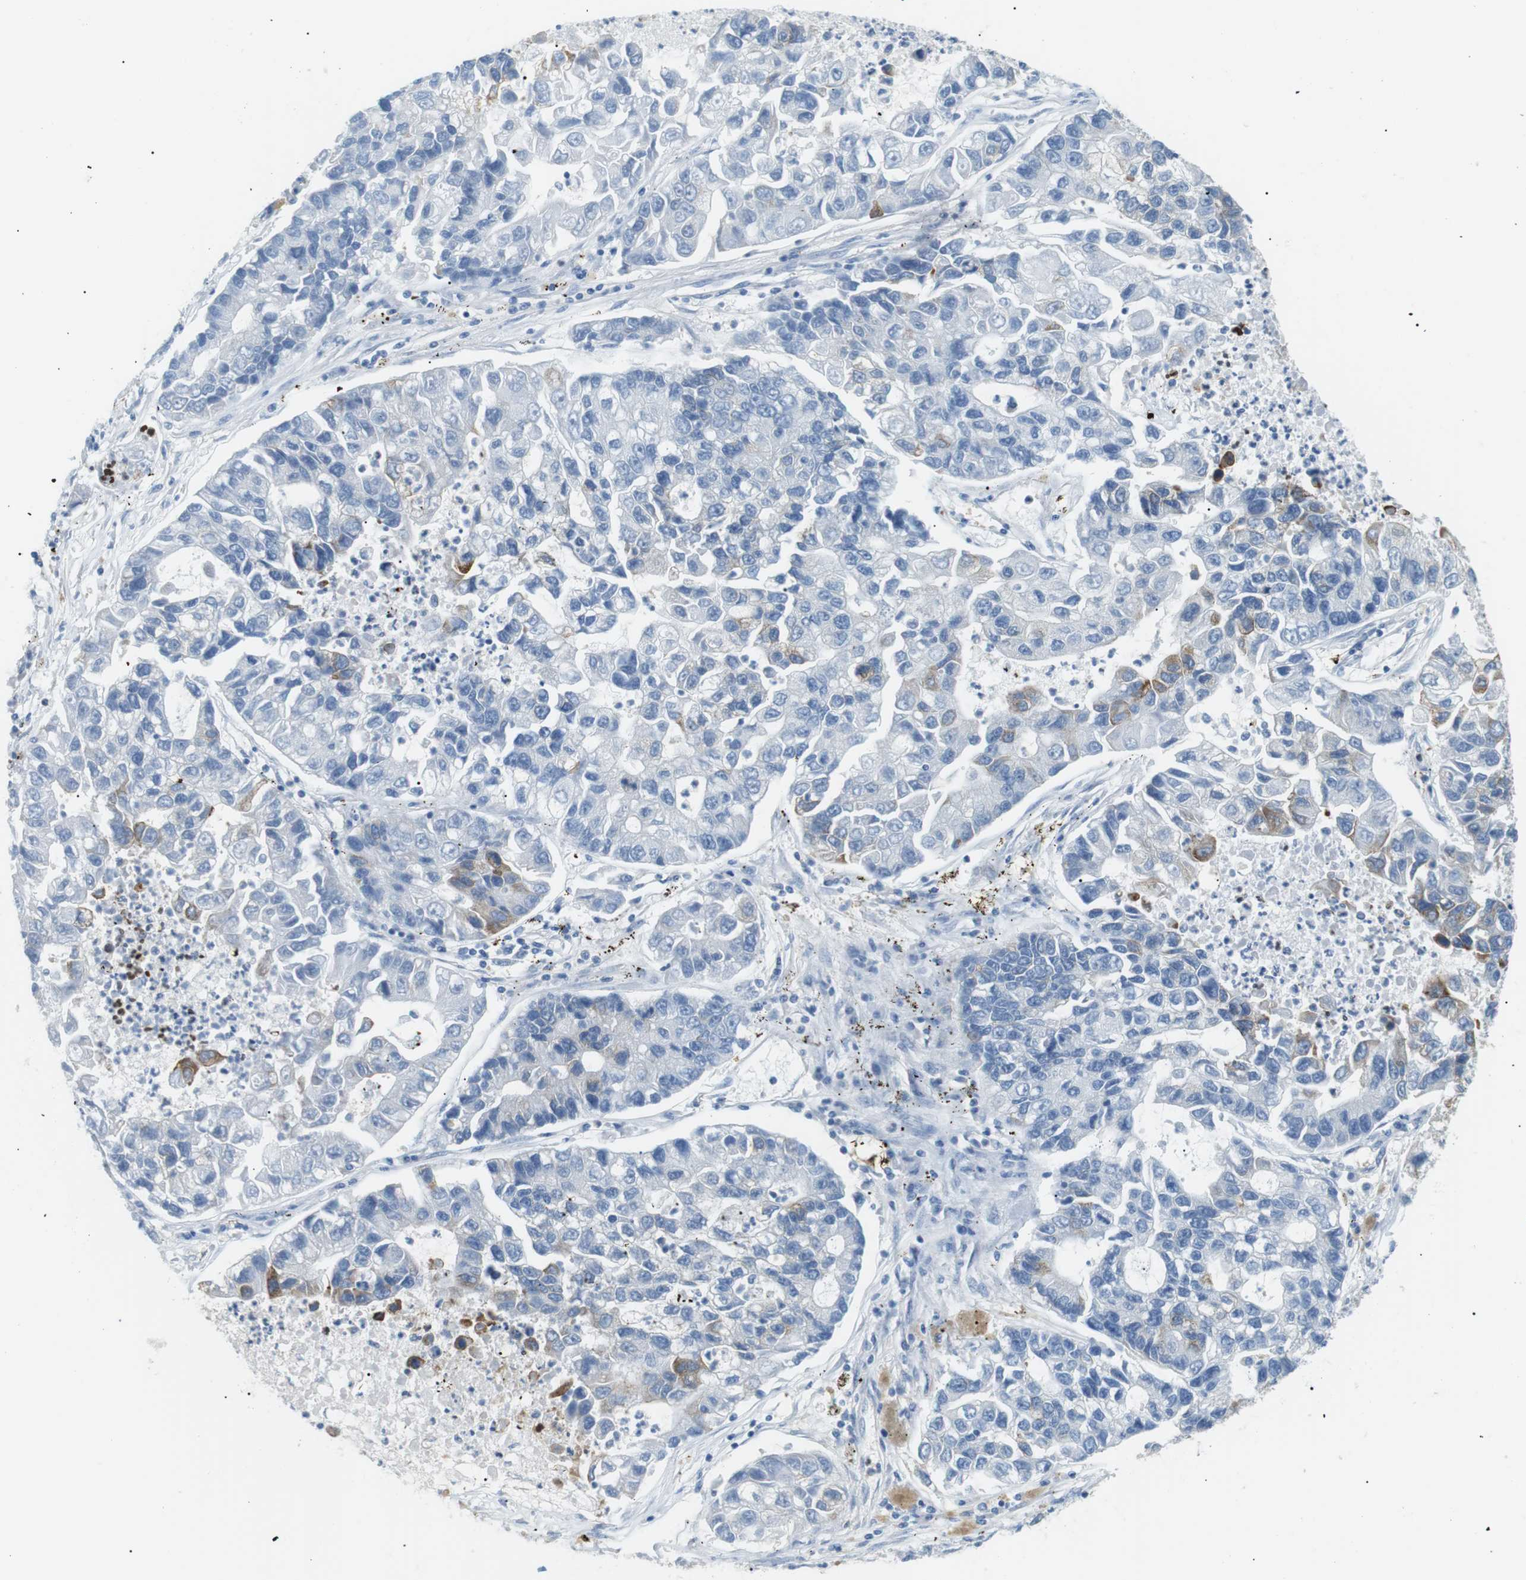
{"staining": {"intensity": "moderate", "quantity": "<25%", "location": "cytoplasmic/membranous"}, "tissue": "lung cancer", "cell_type": "Tumor cells", "image_type": "cancer", "snomed": [{"axis": "morphology", "description": "Adenocarcinoma, NOS"}, {"axis": "topography", "description": "Lung"}], "caption": "The micrograph reveals immunohistochemical staining of lung cancer (adenocarcinoma). There is moderate cytoplasmic/membranous expression is appreciated in approximately <25% of tumor cells.", "gene": "CDH26", "patient": {"sex": "female", "age": 51}}